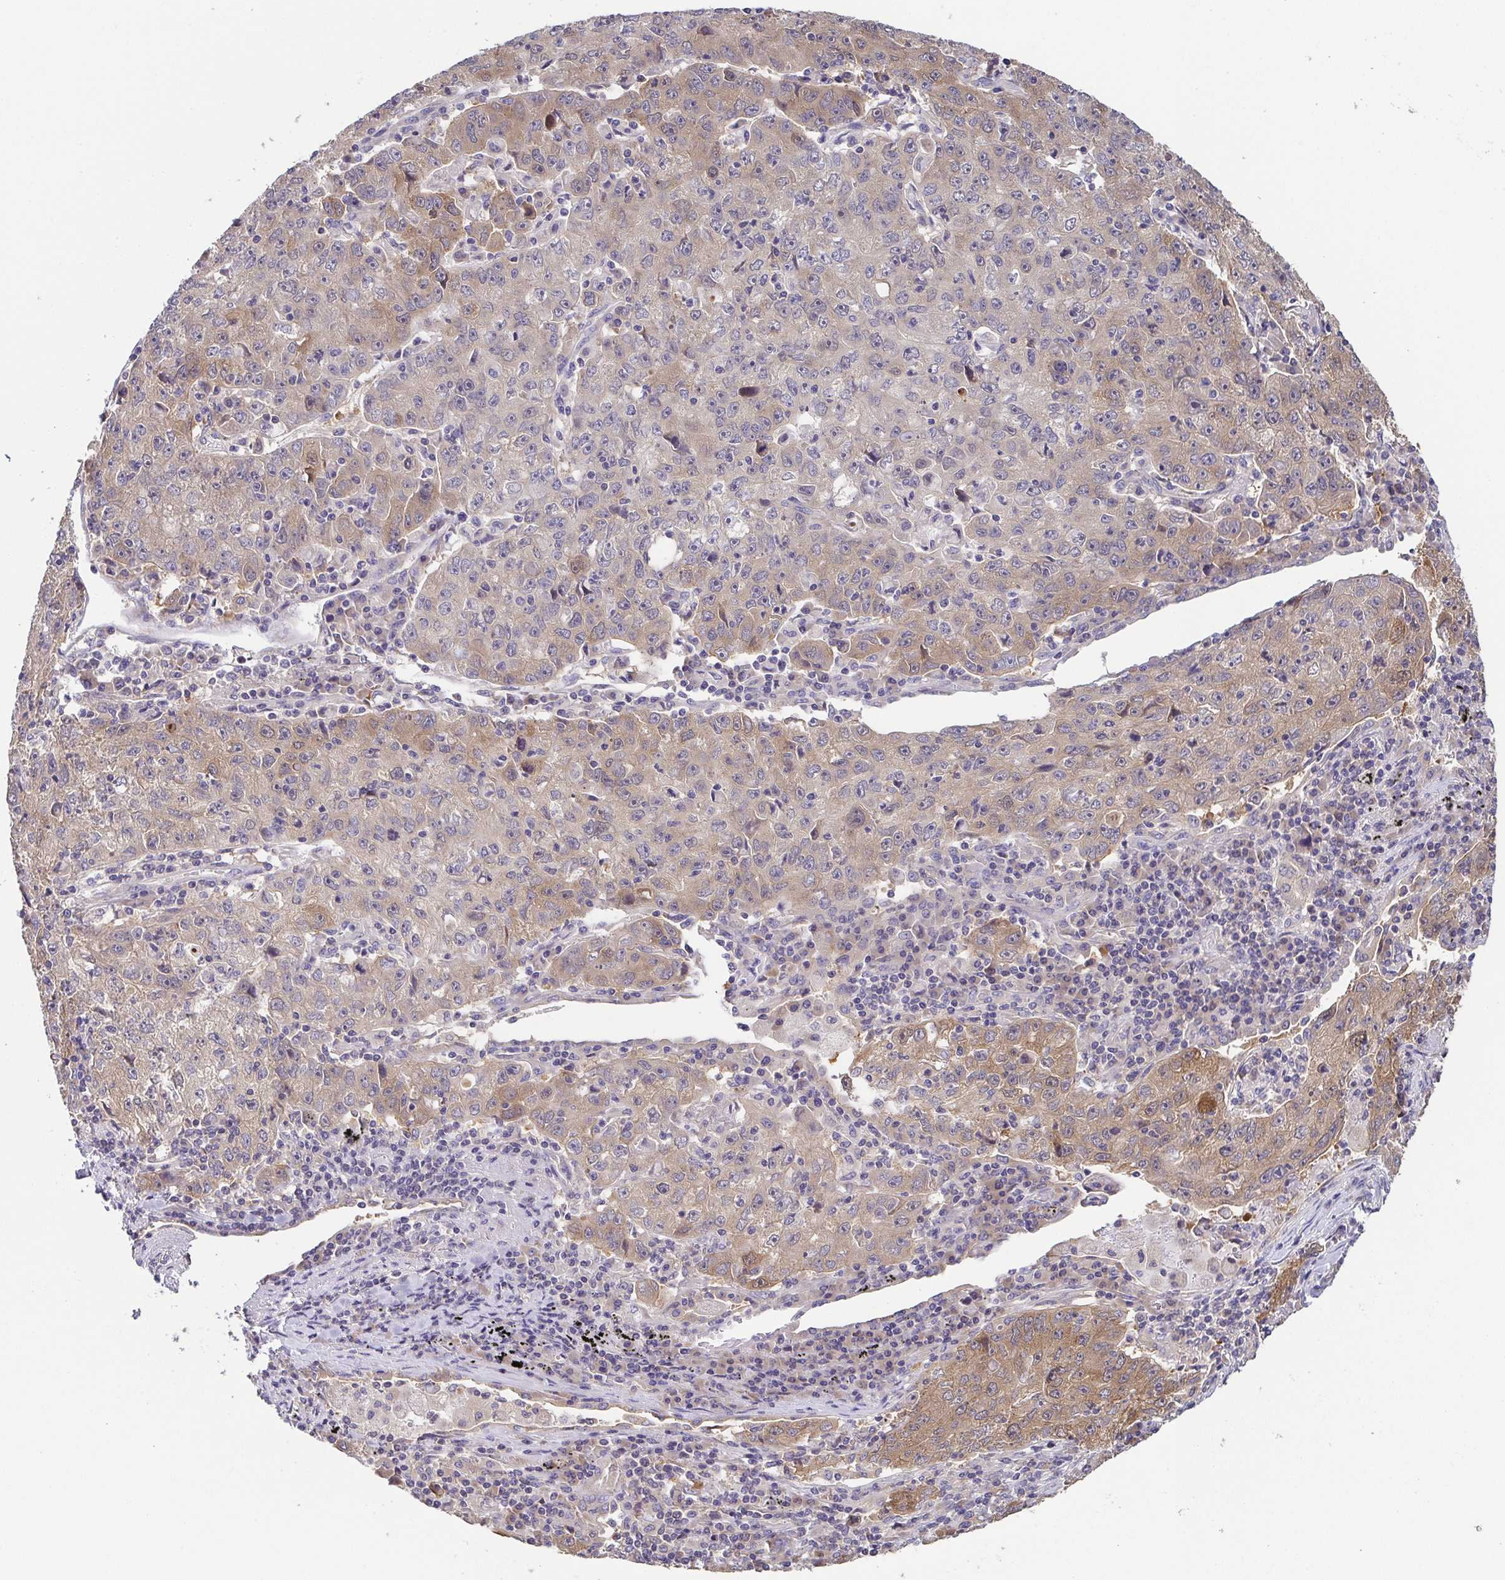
{"staining": {"intensity": "moderate", "quantity": "25%-75%", "location": "cytoplasmic/membranous,nuclear"}, "tissue": "lung cancer", "cell_type": "Tumor cells", "image_type": "cancer", "snomed": [{"axis": "morphology", "description": "Normal morphology"}, {"axis": "morphology", "description": "Adenocarcinoma, NOS"}, {"axis": "topography", "description": "Lymph node"}, {"axis": "topography", "description": "Lung"}], "caption": "This histopathology image reveals immunohistochemistry staining of lung adenocarcinoma, with medium moderate cytoplasmic/membranous and nuclear expression in approximately 25%-75% of tumor cells.", "gene": "EIF3D", "patient": {"sex": "female", "age": 57}}